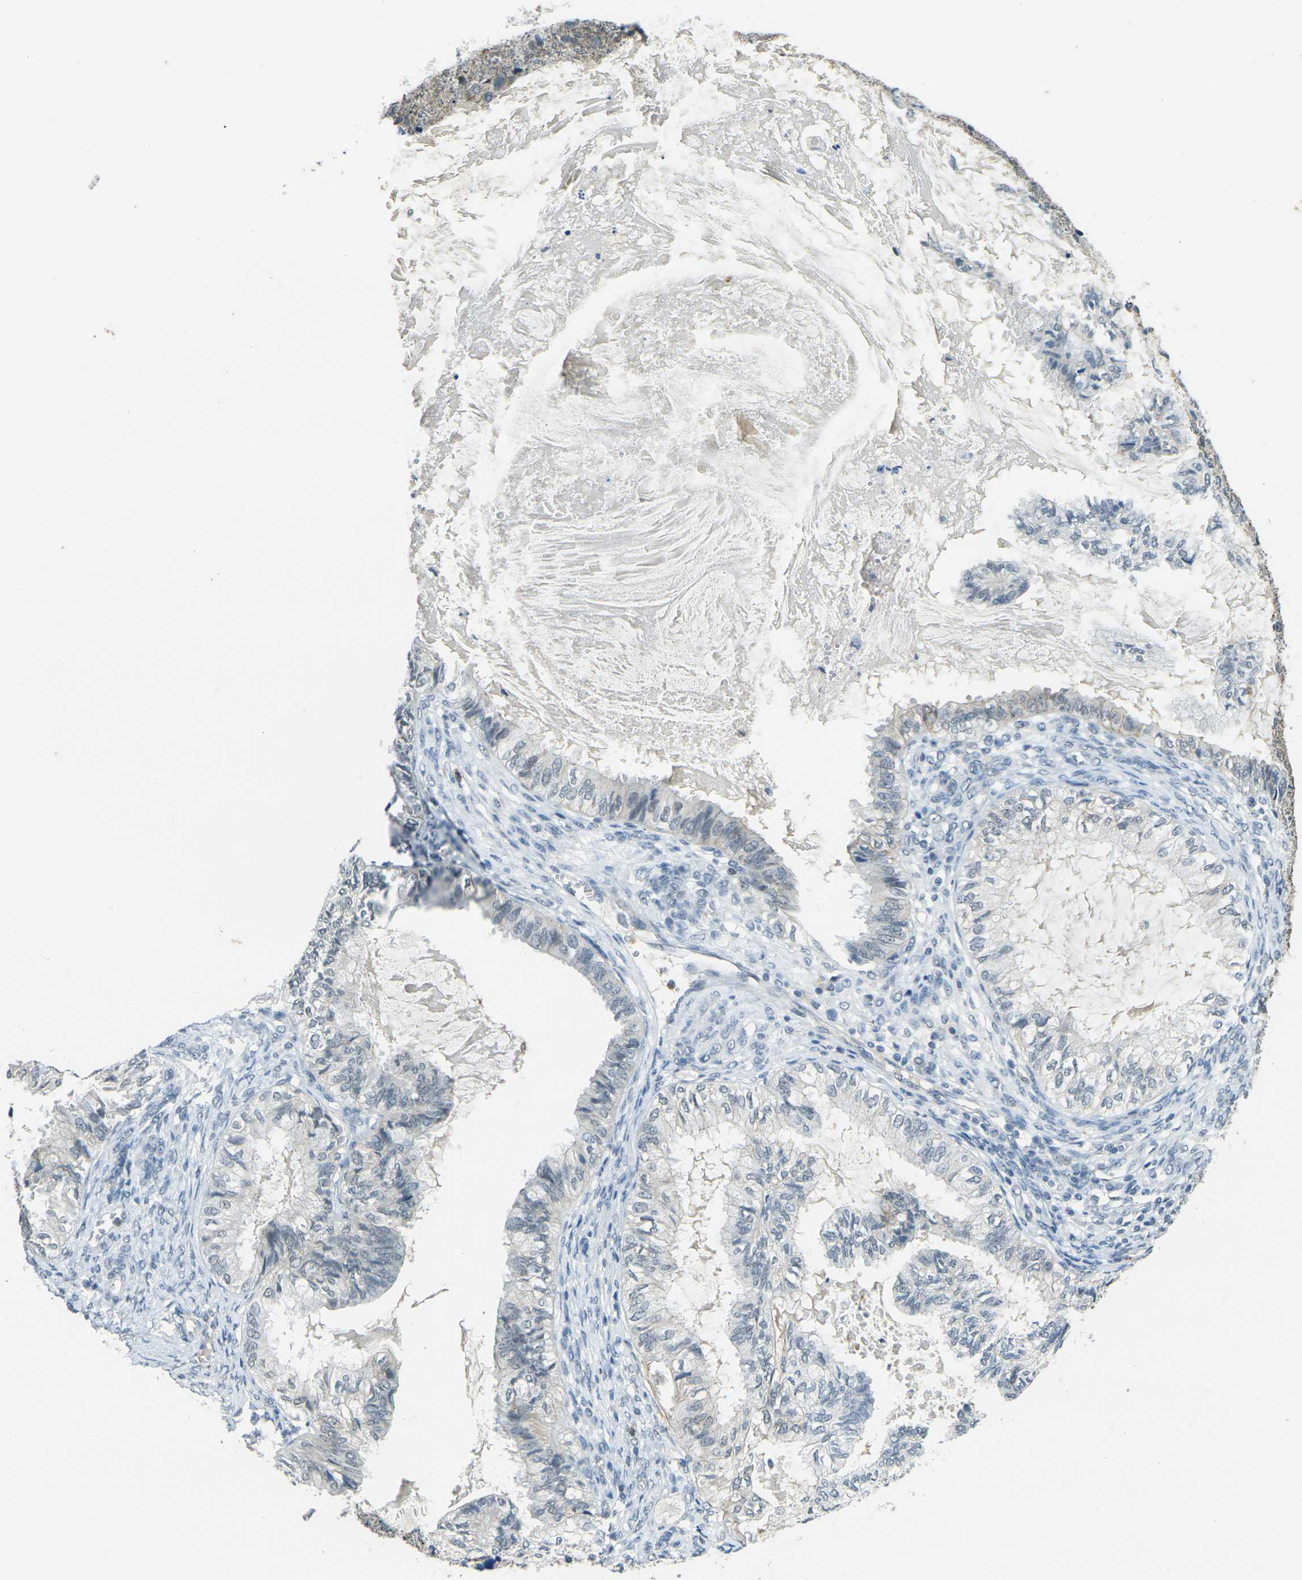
{"staining": {"intensity": "negative", "quantity": "none", "location": "none"}, "tissue": "cervical cancer", "cell_type": "Tumor cells", "image_type": "cancer", "snomed": [{"axis": "morphology", "description": "Normal tissue, NOS"}, {"axis": "morphology", "description": "Adenocarcinoma, NOS"}, {"axis": "topography", "description": "Cervix"}, {"axis": "topography", "description": "Endometrium"}], "caption": "The histopathology image shows no staining of tumor cells in adenocarcinoma (cervical). Brightfield microscopy of IHC stained with DAB (brown) and hematoxylin (blue), captured at high magnification.", "gene": "SPTBN2", "patient": {"sex": "female", "age": 86}}